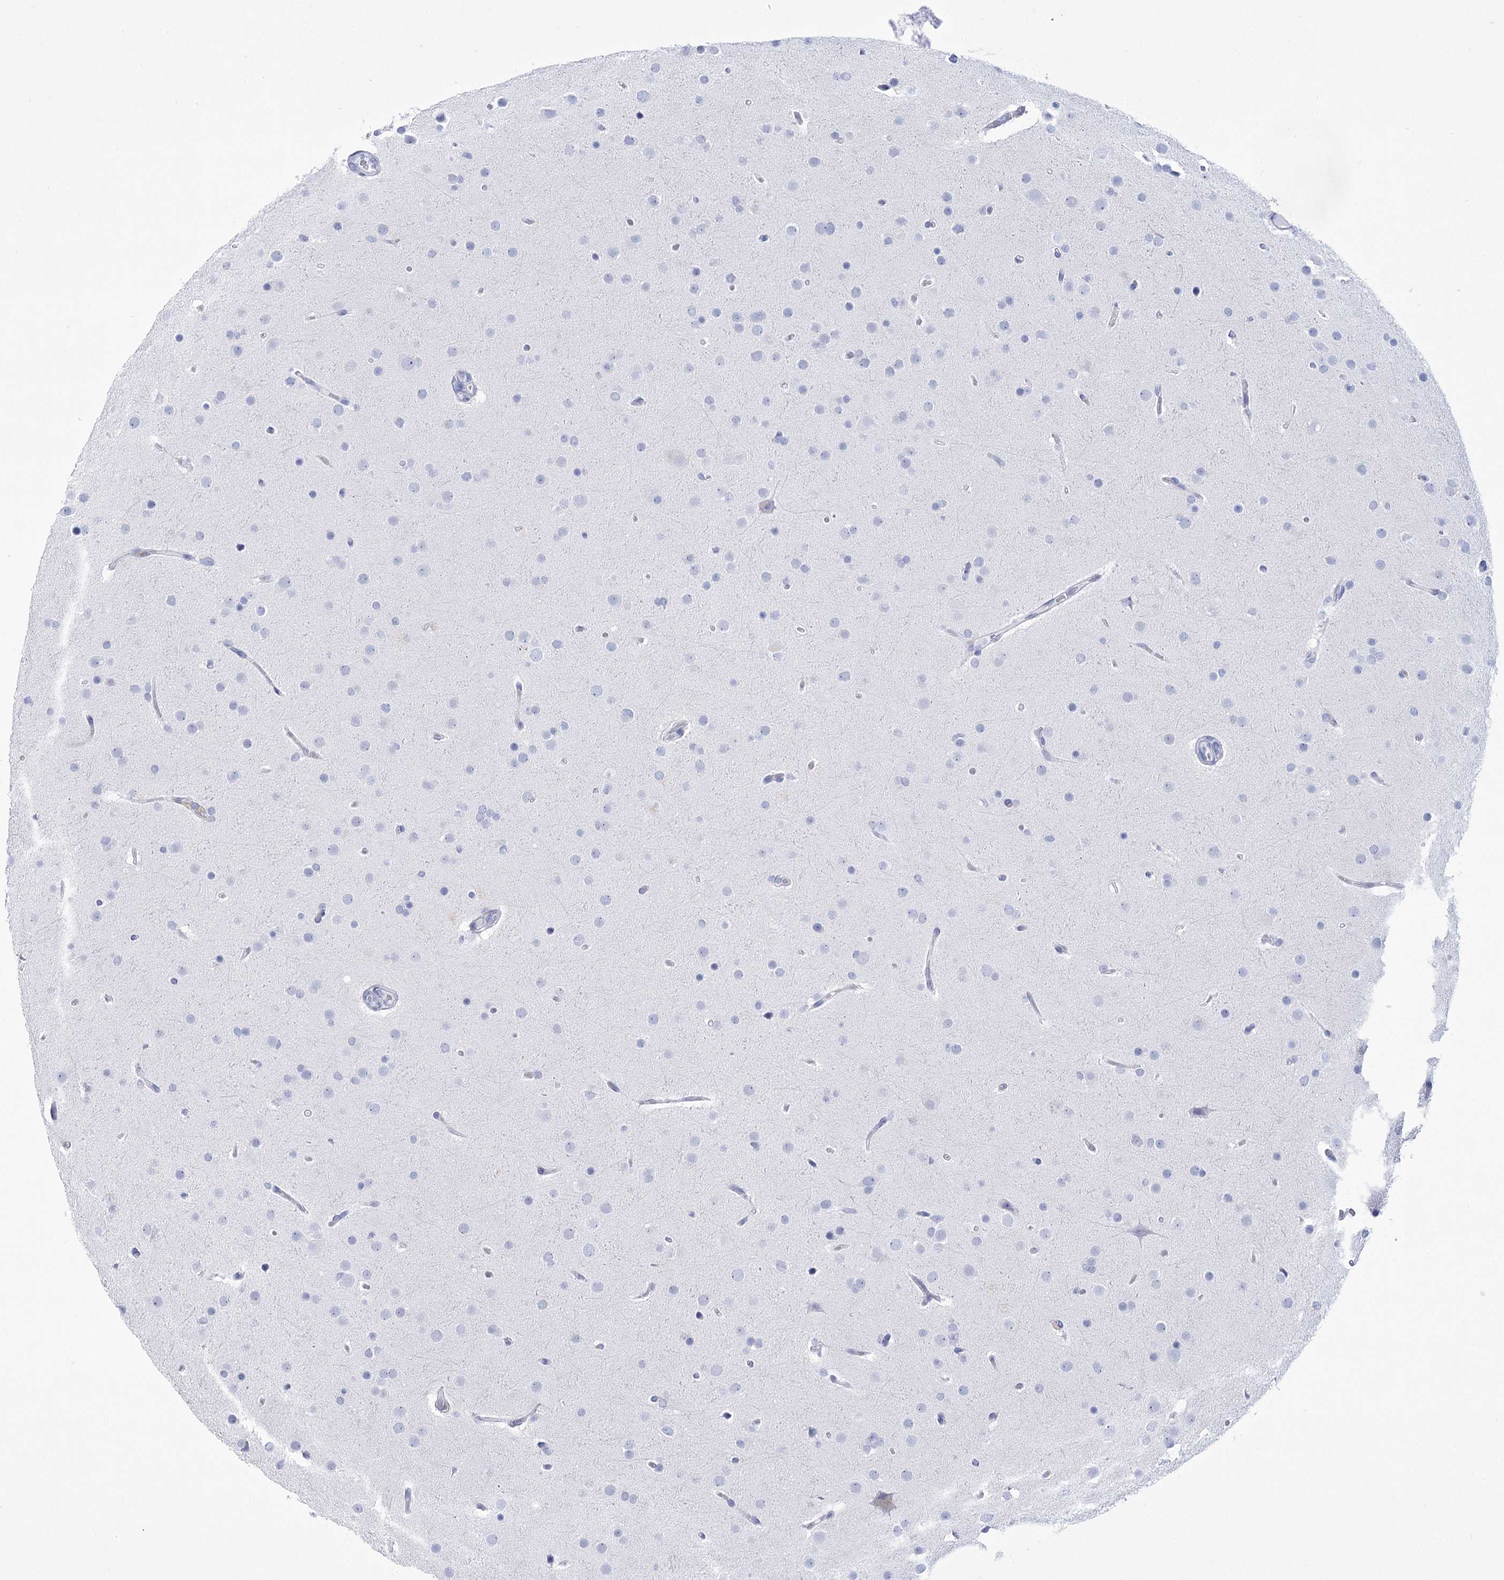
{"staining": {"intensity": "negative", "quantity": "none", "location": "none"}, "tissue": "glioma", "cell_type": "Tumor cells", "image_type": "cancer", "snomed": [{"axis": "morphology", "description": "Glioma, malignant, High grade"}, {"axis": "topography", "description": "Cerebral cortex"}], "caption": "This is an IHC photomicrograph of human glioma. There is no positivity in tumor cells.", "gene": "RNF186", "patient": {"sex": "female", "age": 36}}